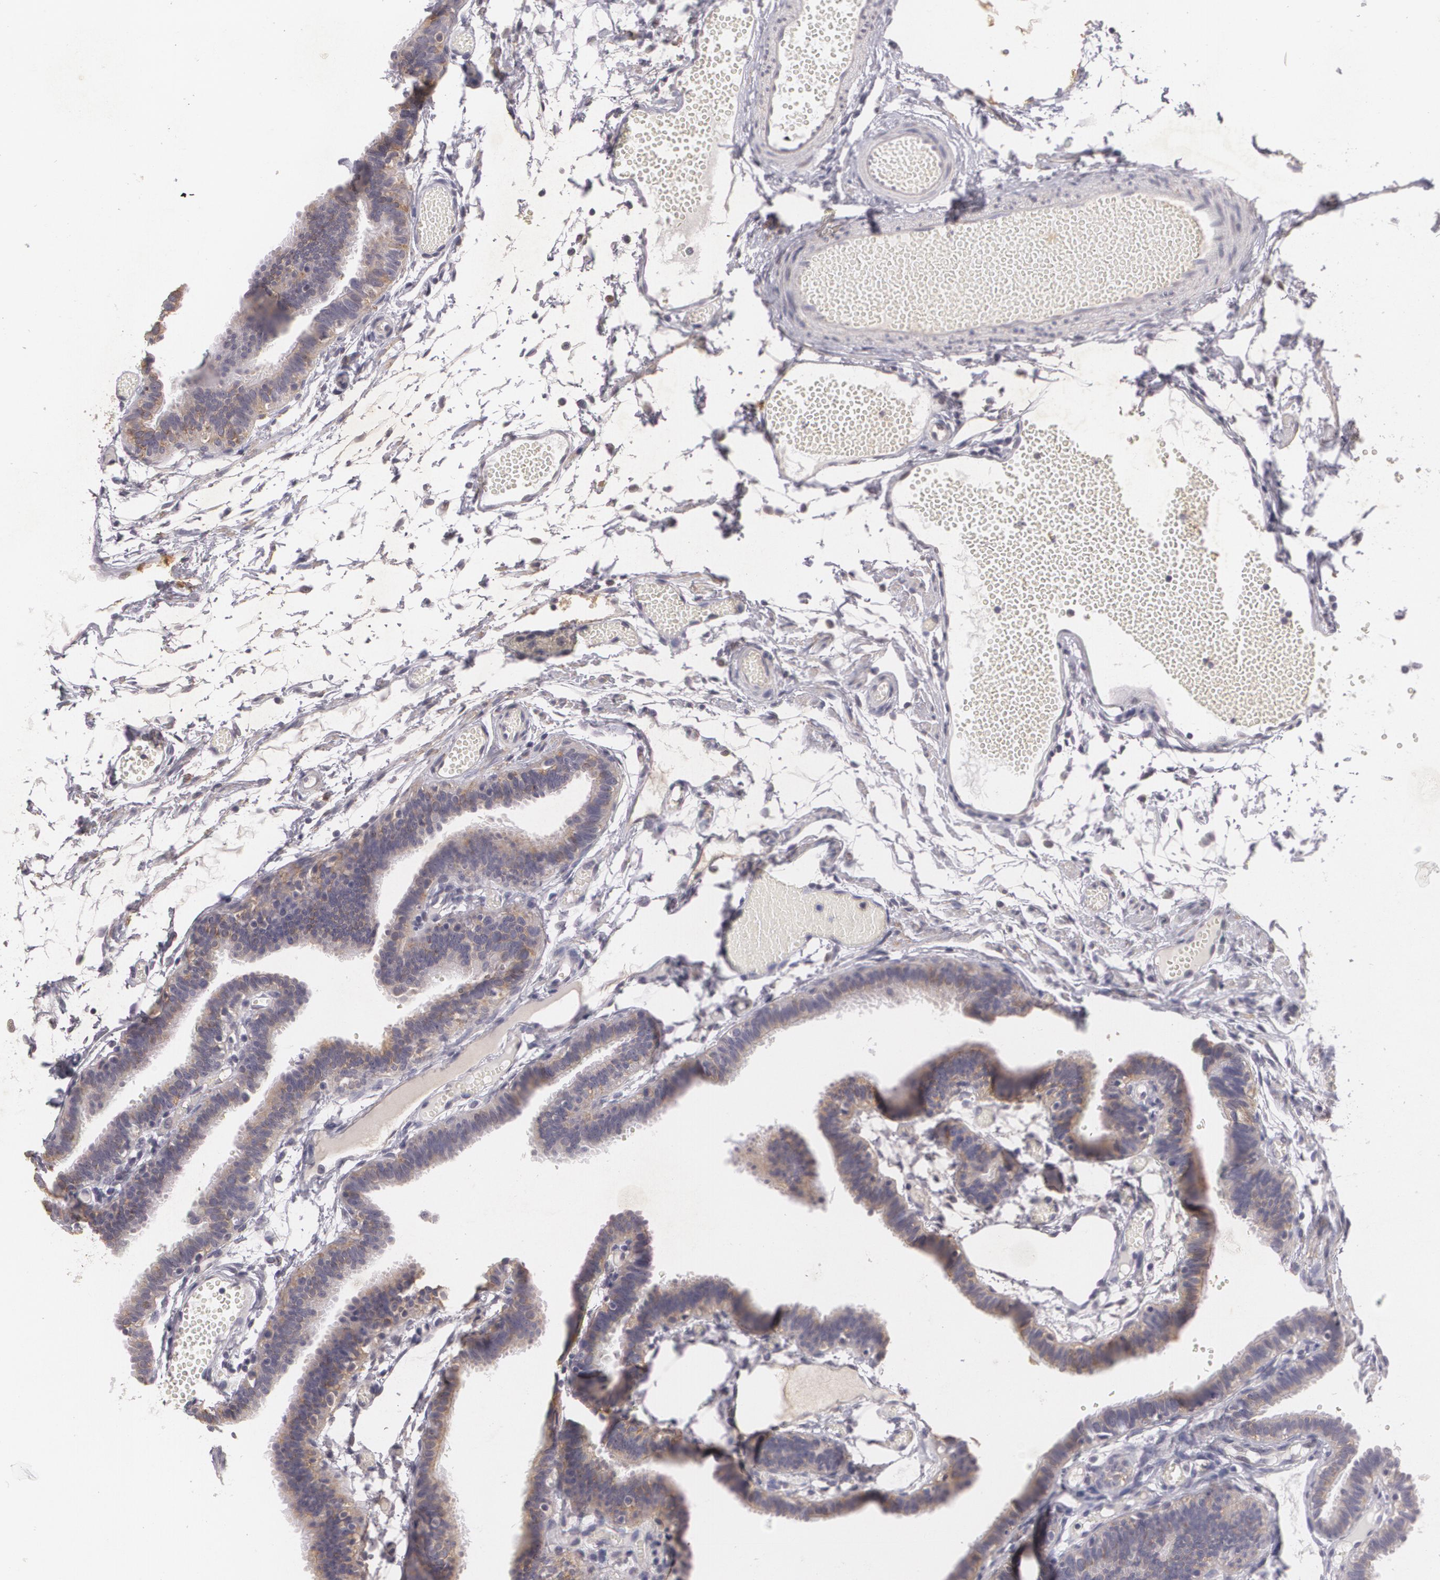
{"staining": {"intensity": "weak", "quantity": ">75%", "location": "cytoplasmic/membranous"}, "tissue": "fallopian tube", "cell_type": "Glandular cells", "image_type": "normal", "snomed": [{"axis": "morphology", "description": "Normal tissue, NOS"}, {"axis": "topography", "description": "Fallopian tube"}], "caption": "Brown immunohistochemical staining in normal fallopian tube demonstrates weak cytoplasmic/membranous expression in approximately >75% of glandular cells.", "gene": "KCNA4", "patient": {"sex": "female", "age": 29}}